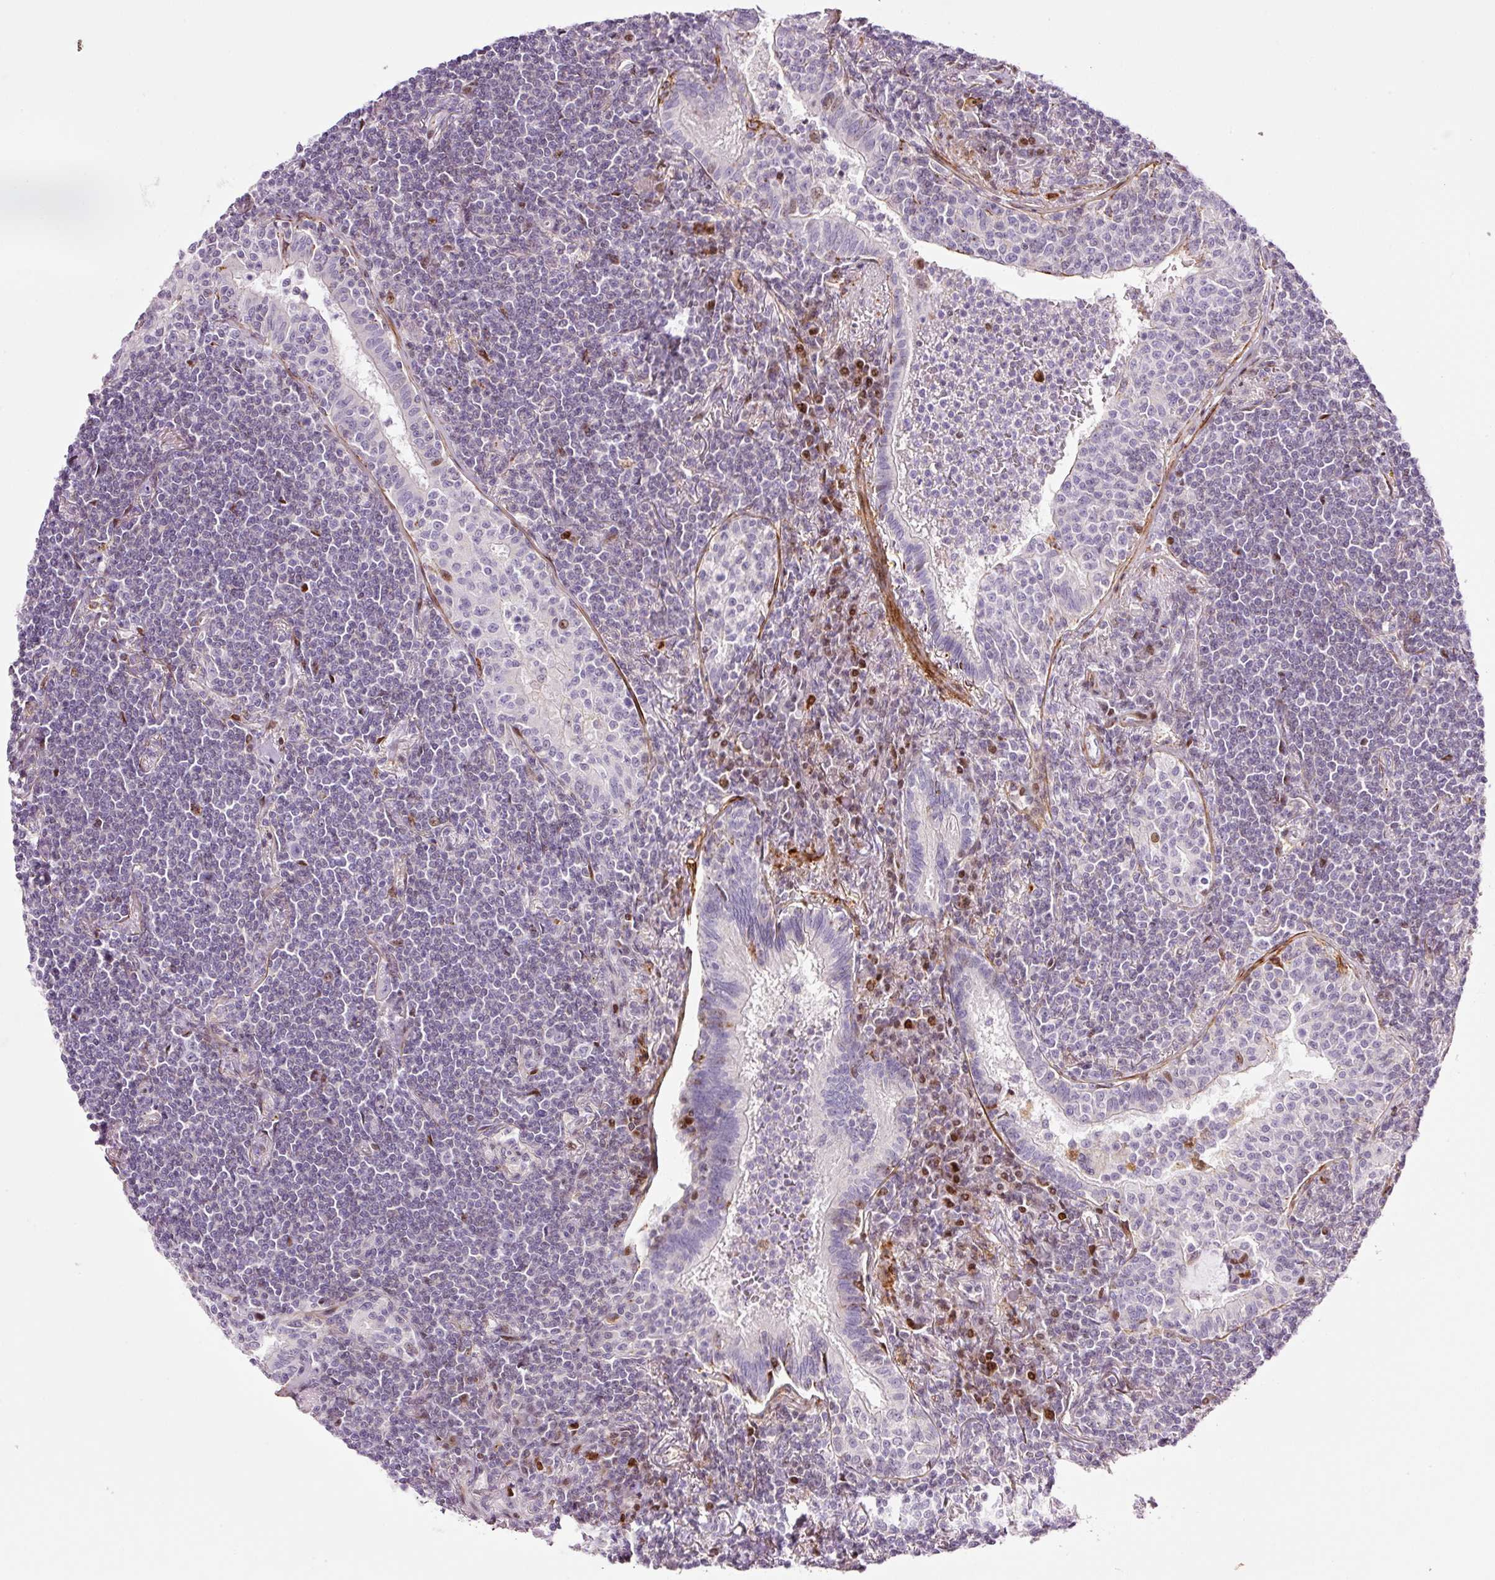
{"staining": {"intensity": "negative", "quantity": "none", "location": "none"}, "tissue": "lymphoma", "cell_type": "Tumor cells", "image_type": "cancer", "snomed": [{"axis": "morphology", "description": "Malignant lymphoma, non-Hodgkin's type, Low grade"}, {"axis": "topography", "description": "Lung"}], "caption": "There is no significant positivity in tumor cells of malignant lymphoma, non-Hodgkin's type (low-grade). (DAB immunohistochemistry, high magnification).", "gene": "ANKRD20A1", "patient": {"sex": "female", "age": 71}}